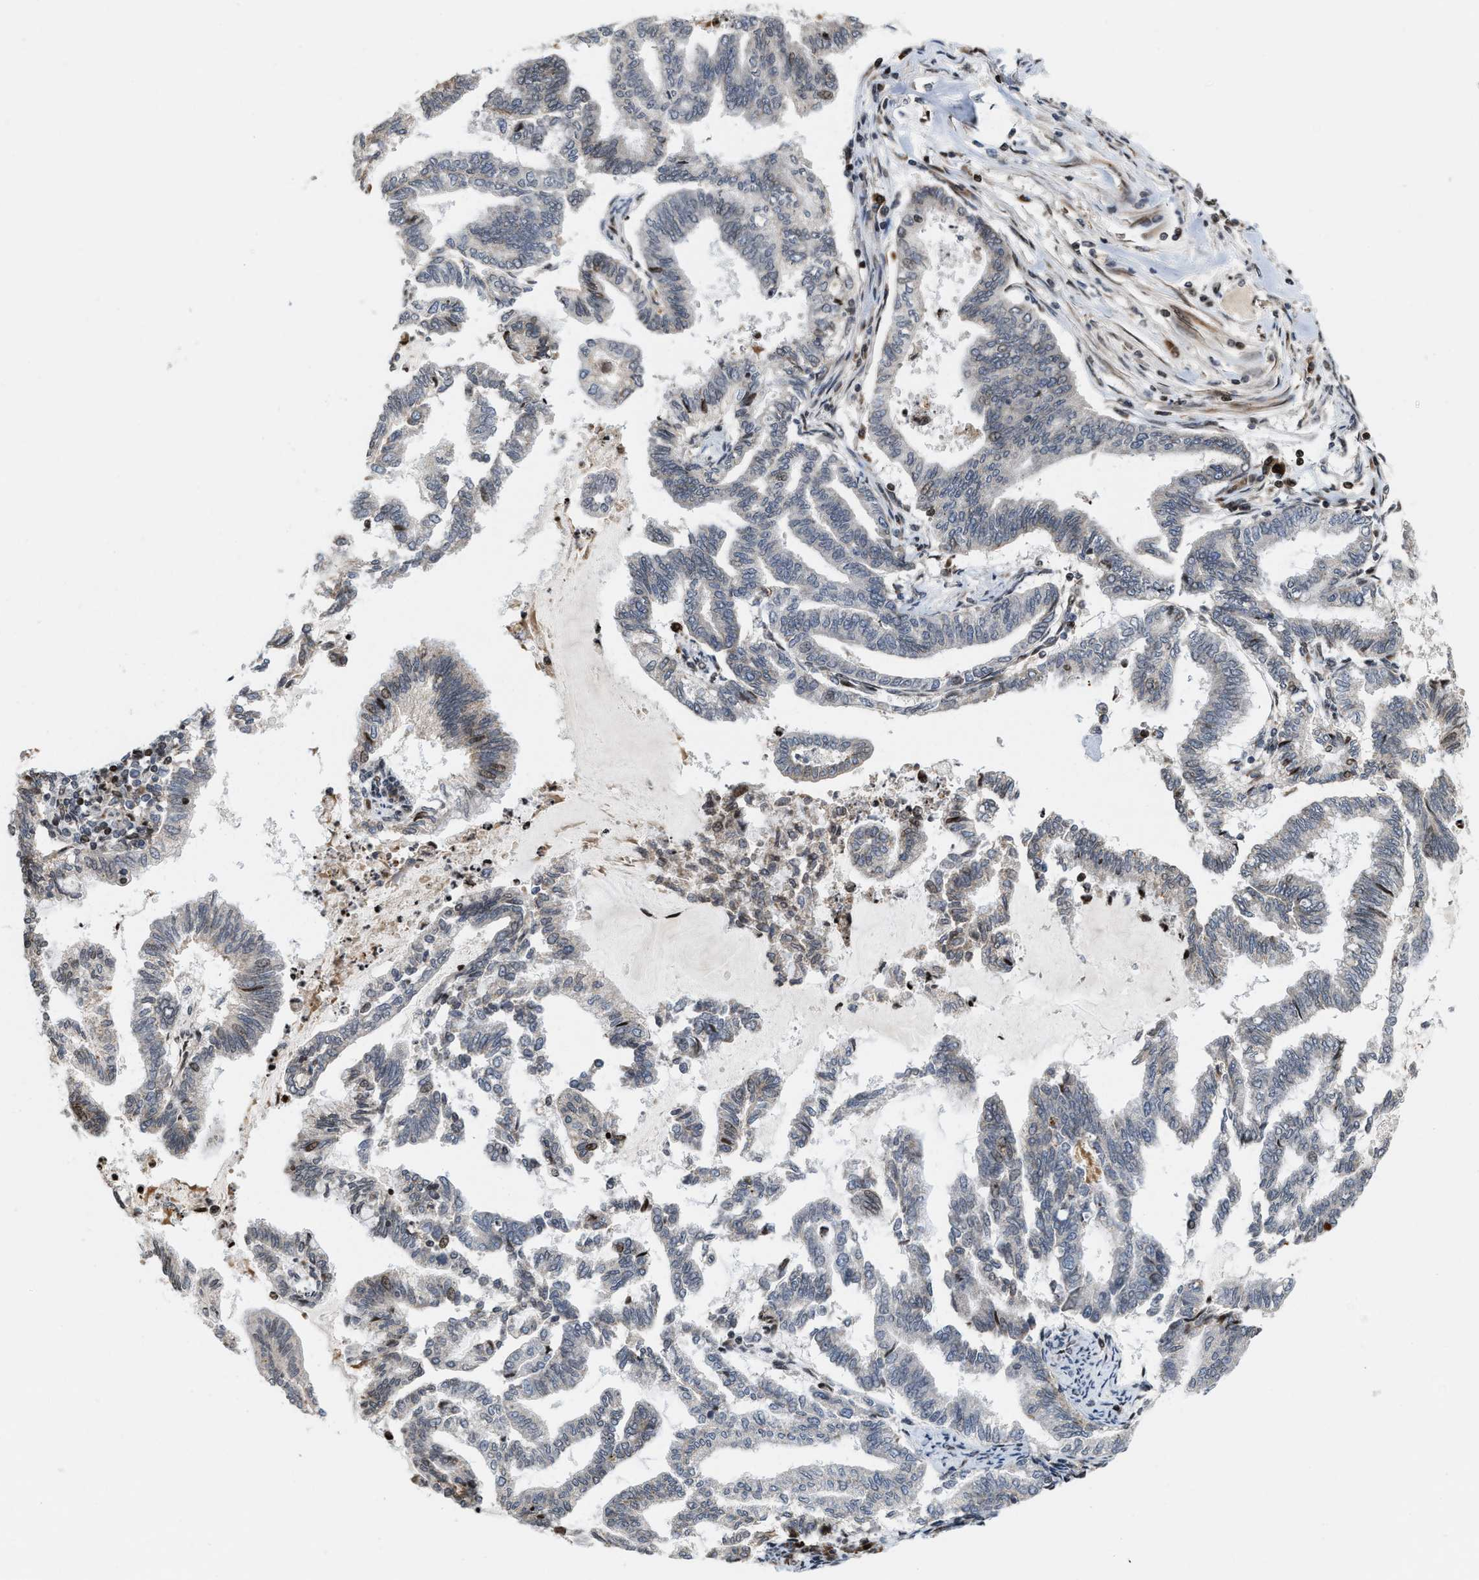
{"staining": {"intensity": "negative", "quantity": "none", "location": "none"}, "tissue": "endometrial cancer", "cell_type": "Tumor cells", "image_type": "cancer", "snomed": [{"axis": "morphology", "description": "Adenocarcinoma, NOS"}, {"axis": "topography", "description": "Endometrium"}], "caption": "High power microscopy photomicrograph of an IHC image of endometrial cancer (adenocarcinoma), revealing no significant staining in tumor cells.", "gene": "PDZD2", "patient": {"sex": "female", "age": 79}}